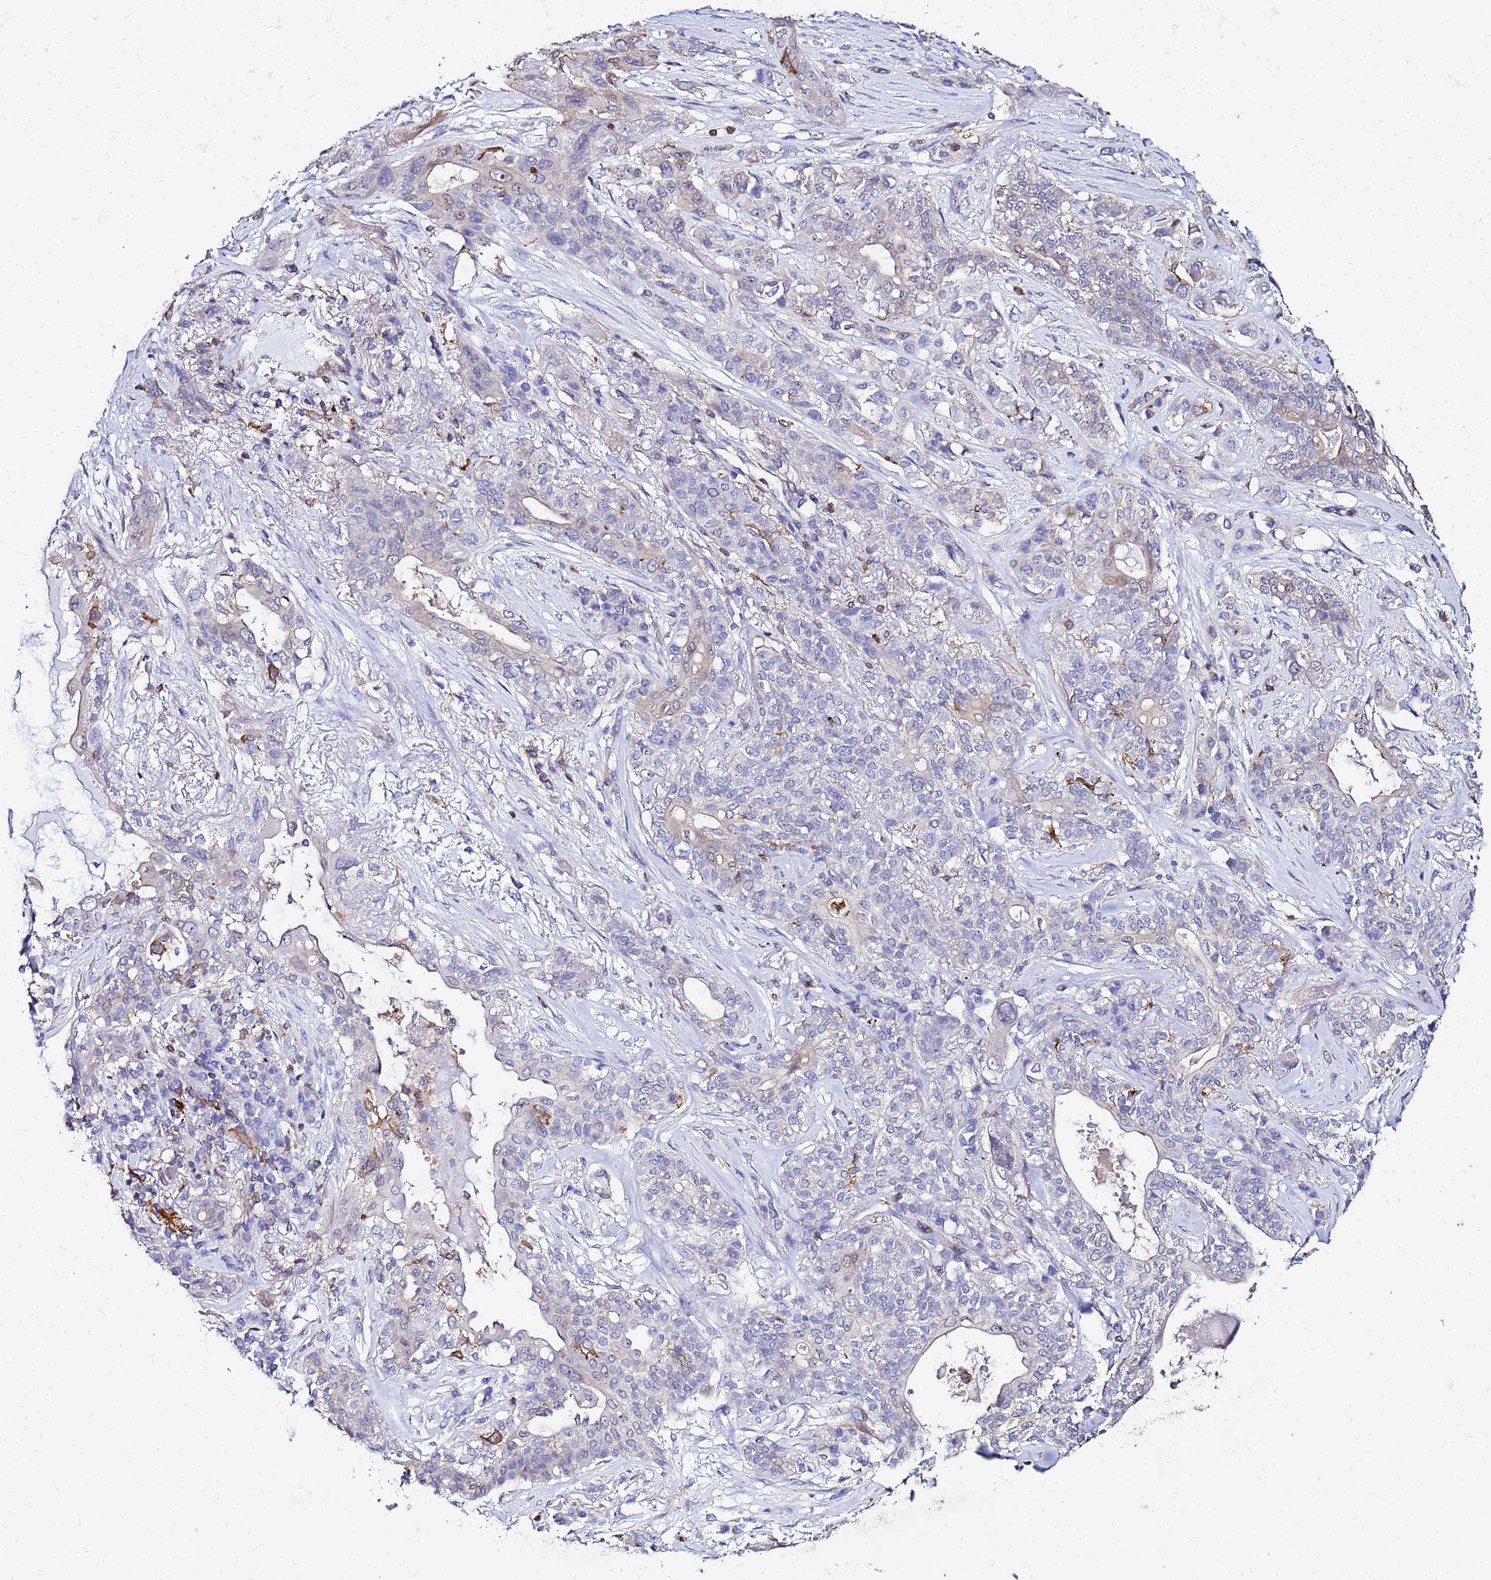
{"staining": {"intensity": "negative", "quantity": "none", "location": "none"}, "tissue": "lung cancer", "cell_type": "Tumor cells", "image_type": "cancer", "snomed": [{"axis": "morphology", "description": "Squamous cell carcinoma, NOS"}, {"axis": "topography", "description": "Lung"}], "caption": "Lung cancer was stained to show a protein in brown. There is no significant positivity in tumor cells. (IHC, brightfield microscopy, high magnification).", "gene": "DBNDD2", "patient": {"sex": "female", "age": 70}}